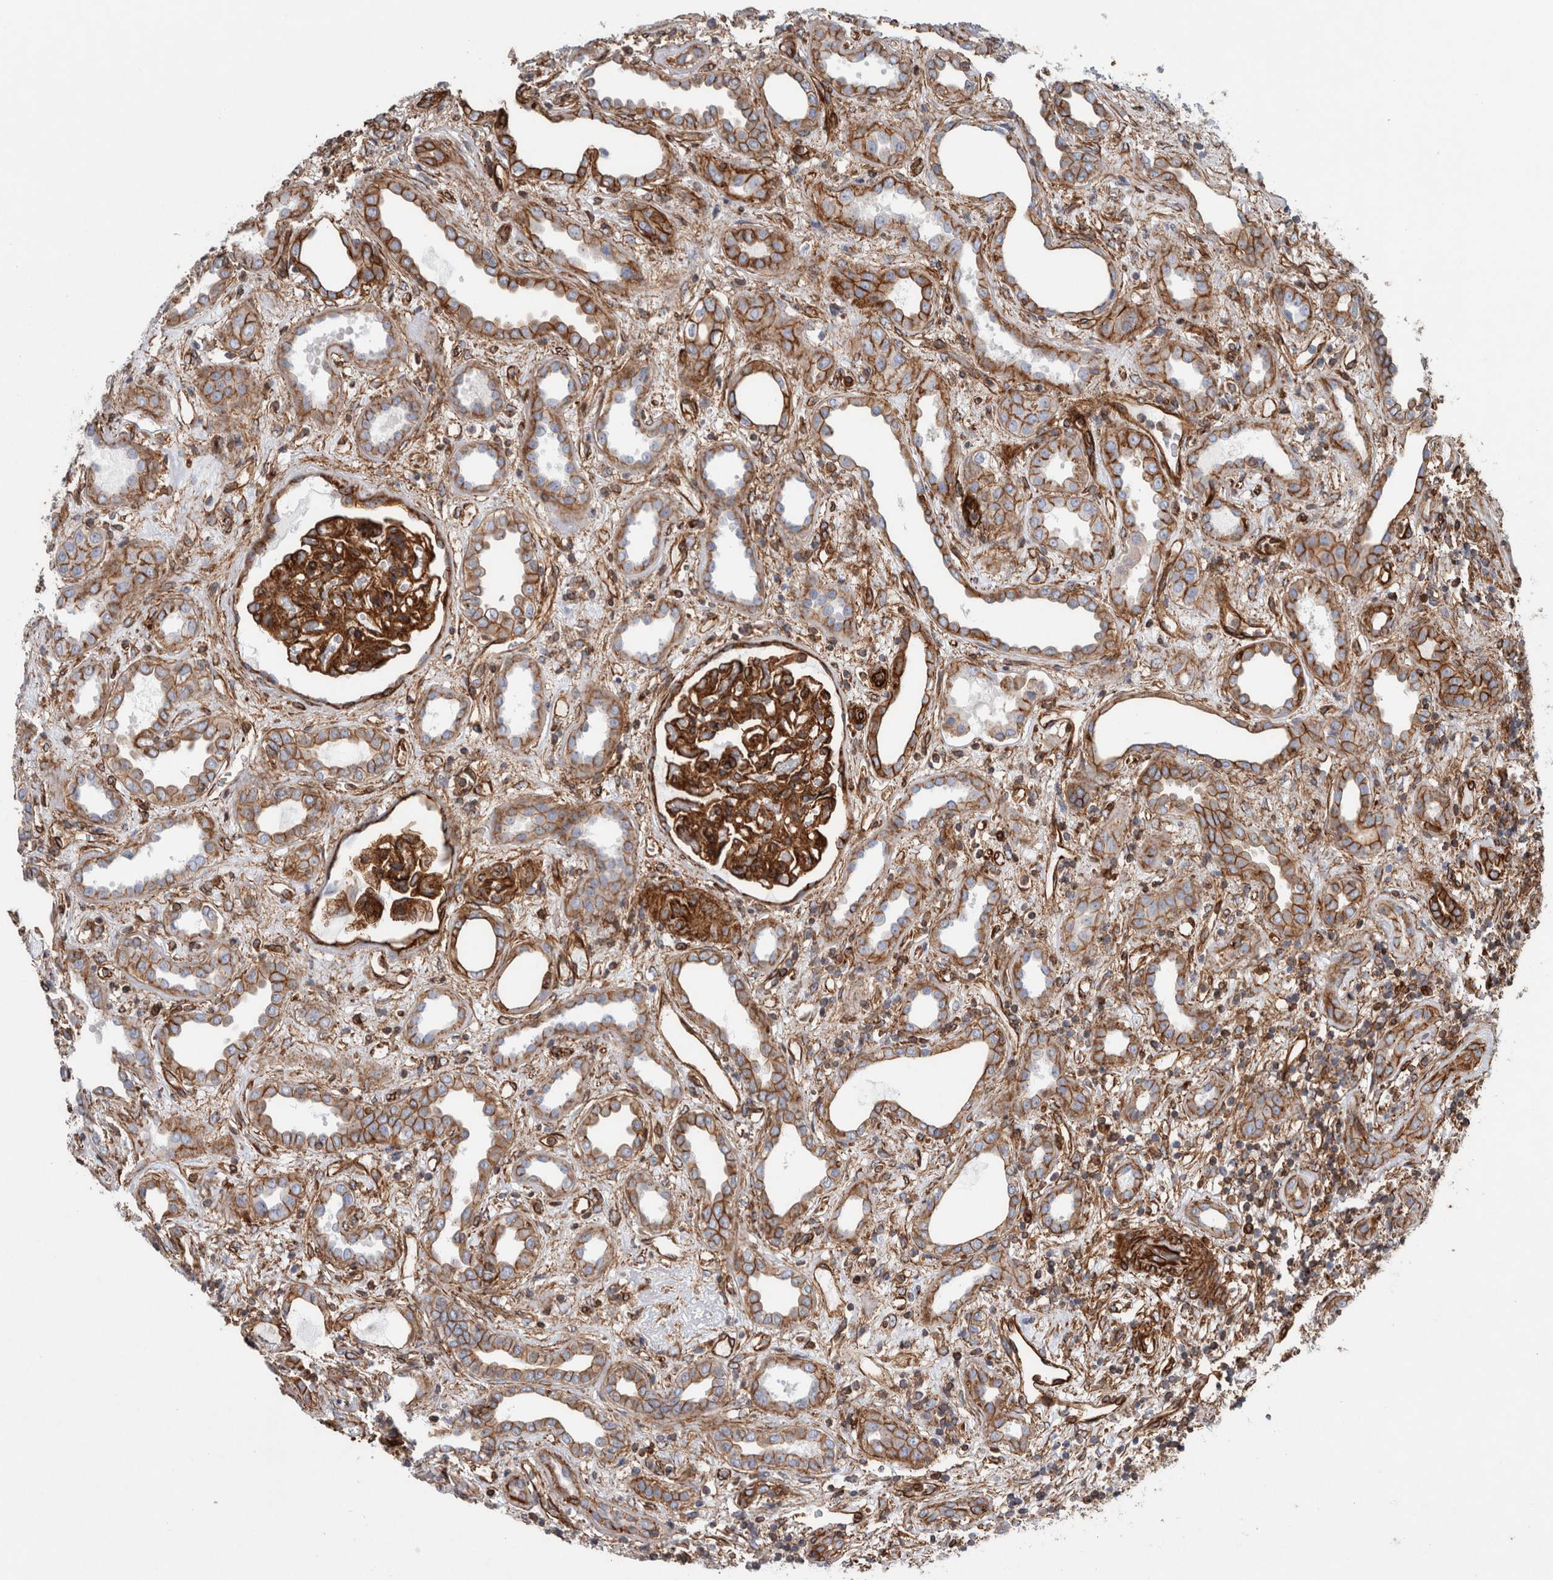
{"staining": {"intensity": "strong", "quantity": ">75%", "location": "cytoplasmic/membranous"}, "tissue": "kidney", "cell_type": "Cells in glomeruli", "image_type": "normal", "snomed": [{"axis": "morphology", "description": "Normal tissue, NOS"}, {"axis": "topography", "description": "Kidney"}], "caption": "About >75% of cells in glomeruli in benign human kidney show strong cytoplasmic/membranous protein expression as visualized by brown immunohistochemical staining.", "gene": "PLEC", "patient": {"sex": "male", "age": 59}}